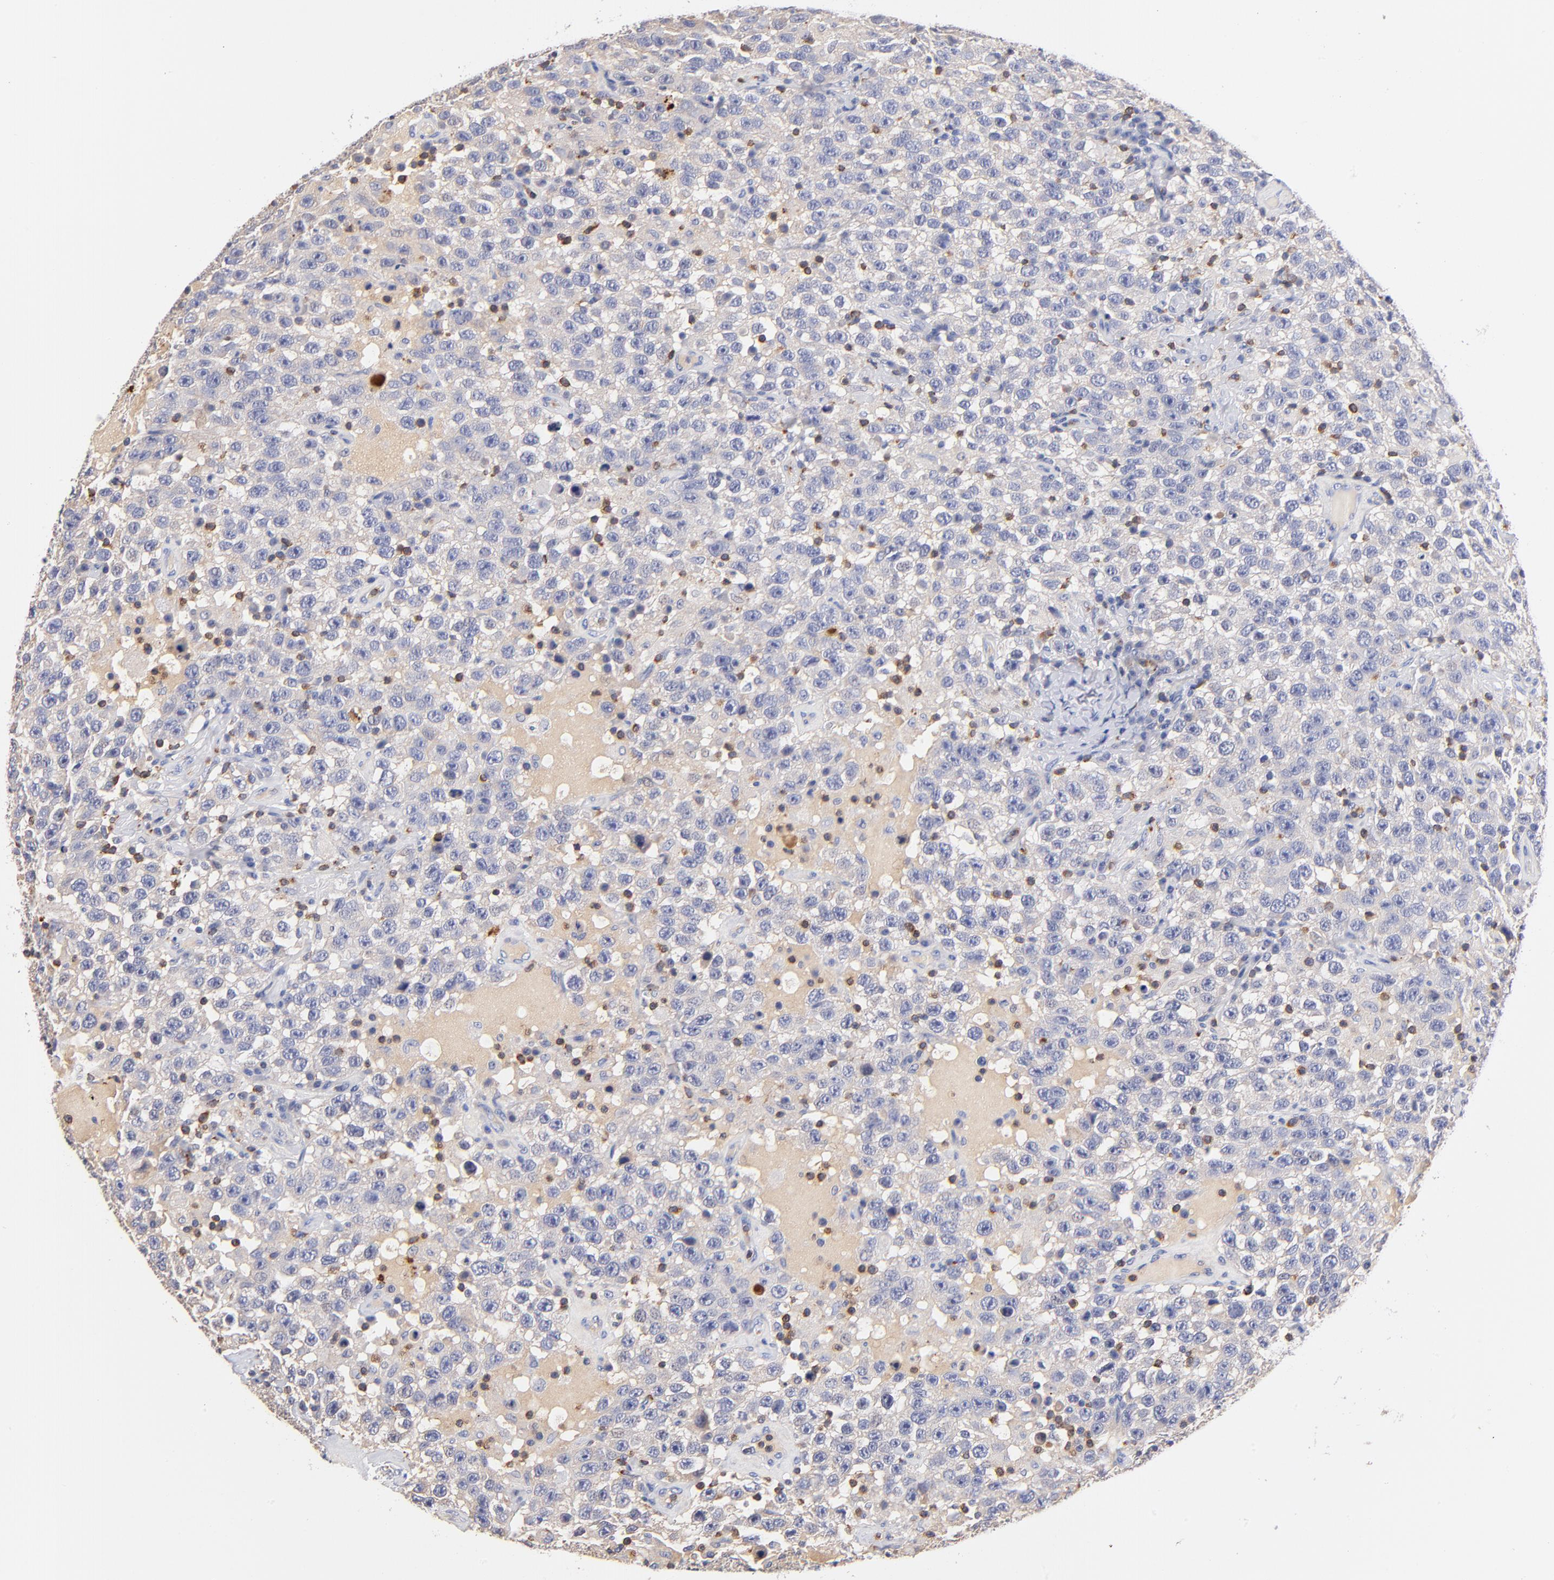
{"staining": {"intensity": "negative", "quantity": "none", "location": "none"}, "tissue": "testis cancer", "cell_type": "Tumor cells", "image_type": "cancer", "snomed": [{"axis": "morphology", "description": "Seminoma, NOS"}, {"axis": "topography", "description": "Testis"}], "caption": "Tumor cells show no significant protein expression in seminoma (testis). (DAB (3,3'-diaminobenzidine) immunohistochemistry, high magnification).", "gene": "KREMEN2", "patient": {"sex": "male", "age": 41}}